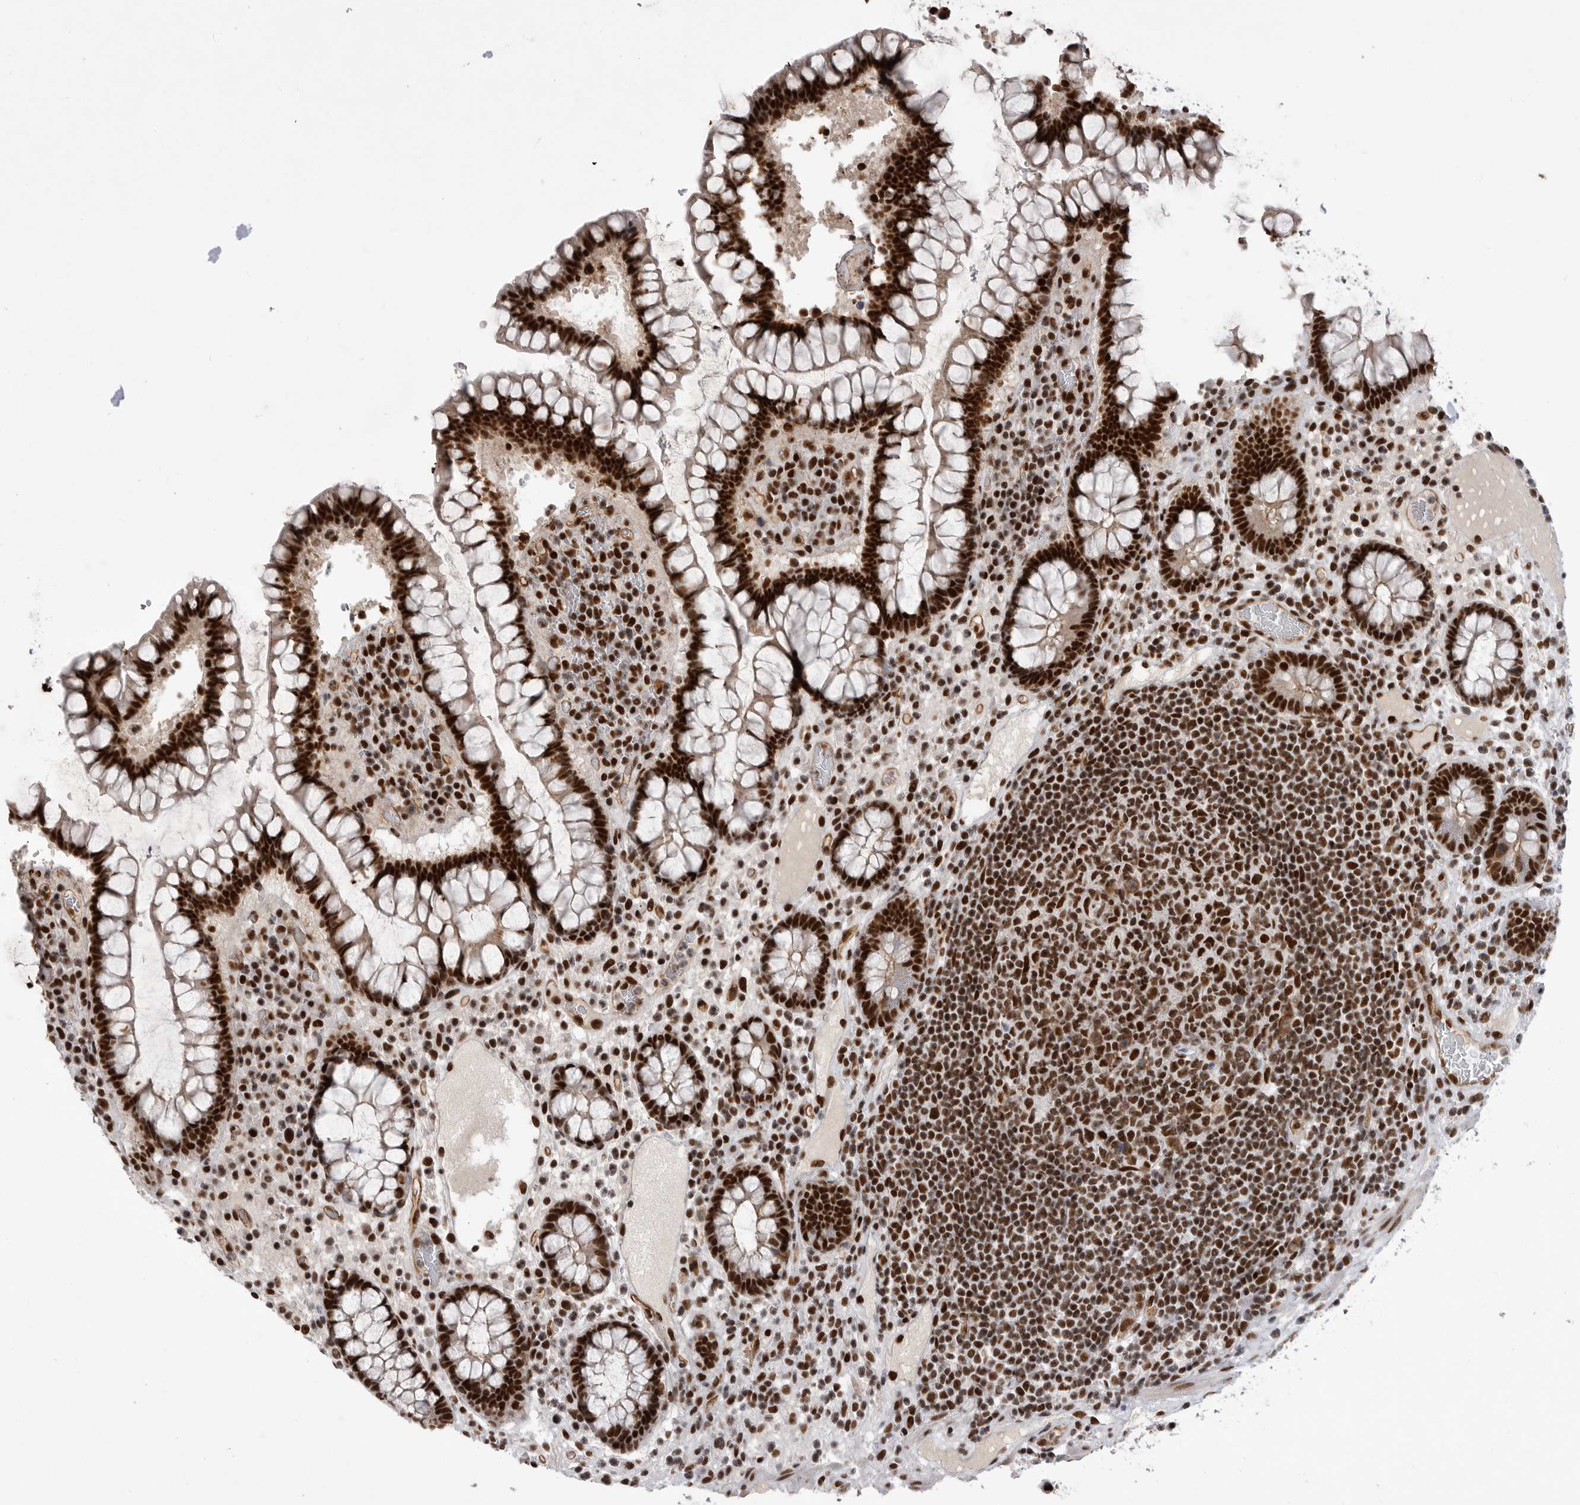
{"staining": {"intensity": "strong", "quantity": ">75%", "location": "nuclear"}, "tissue": "colon", "cell_type": "Endothelial cells", "image_type": "normal", "snomed": [{"axis": "morphology", "description": "Normal tissue, NOS"}, {"axis": "topography", "description": "Colon"}], "caption": "Endothelial cells demonstrate high levels of strong nuclear expression in approximately >75% of cells in unremarkable human colon.", "gene": "PPP1R8", "patient": {"sex": "female", "age": 79}}